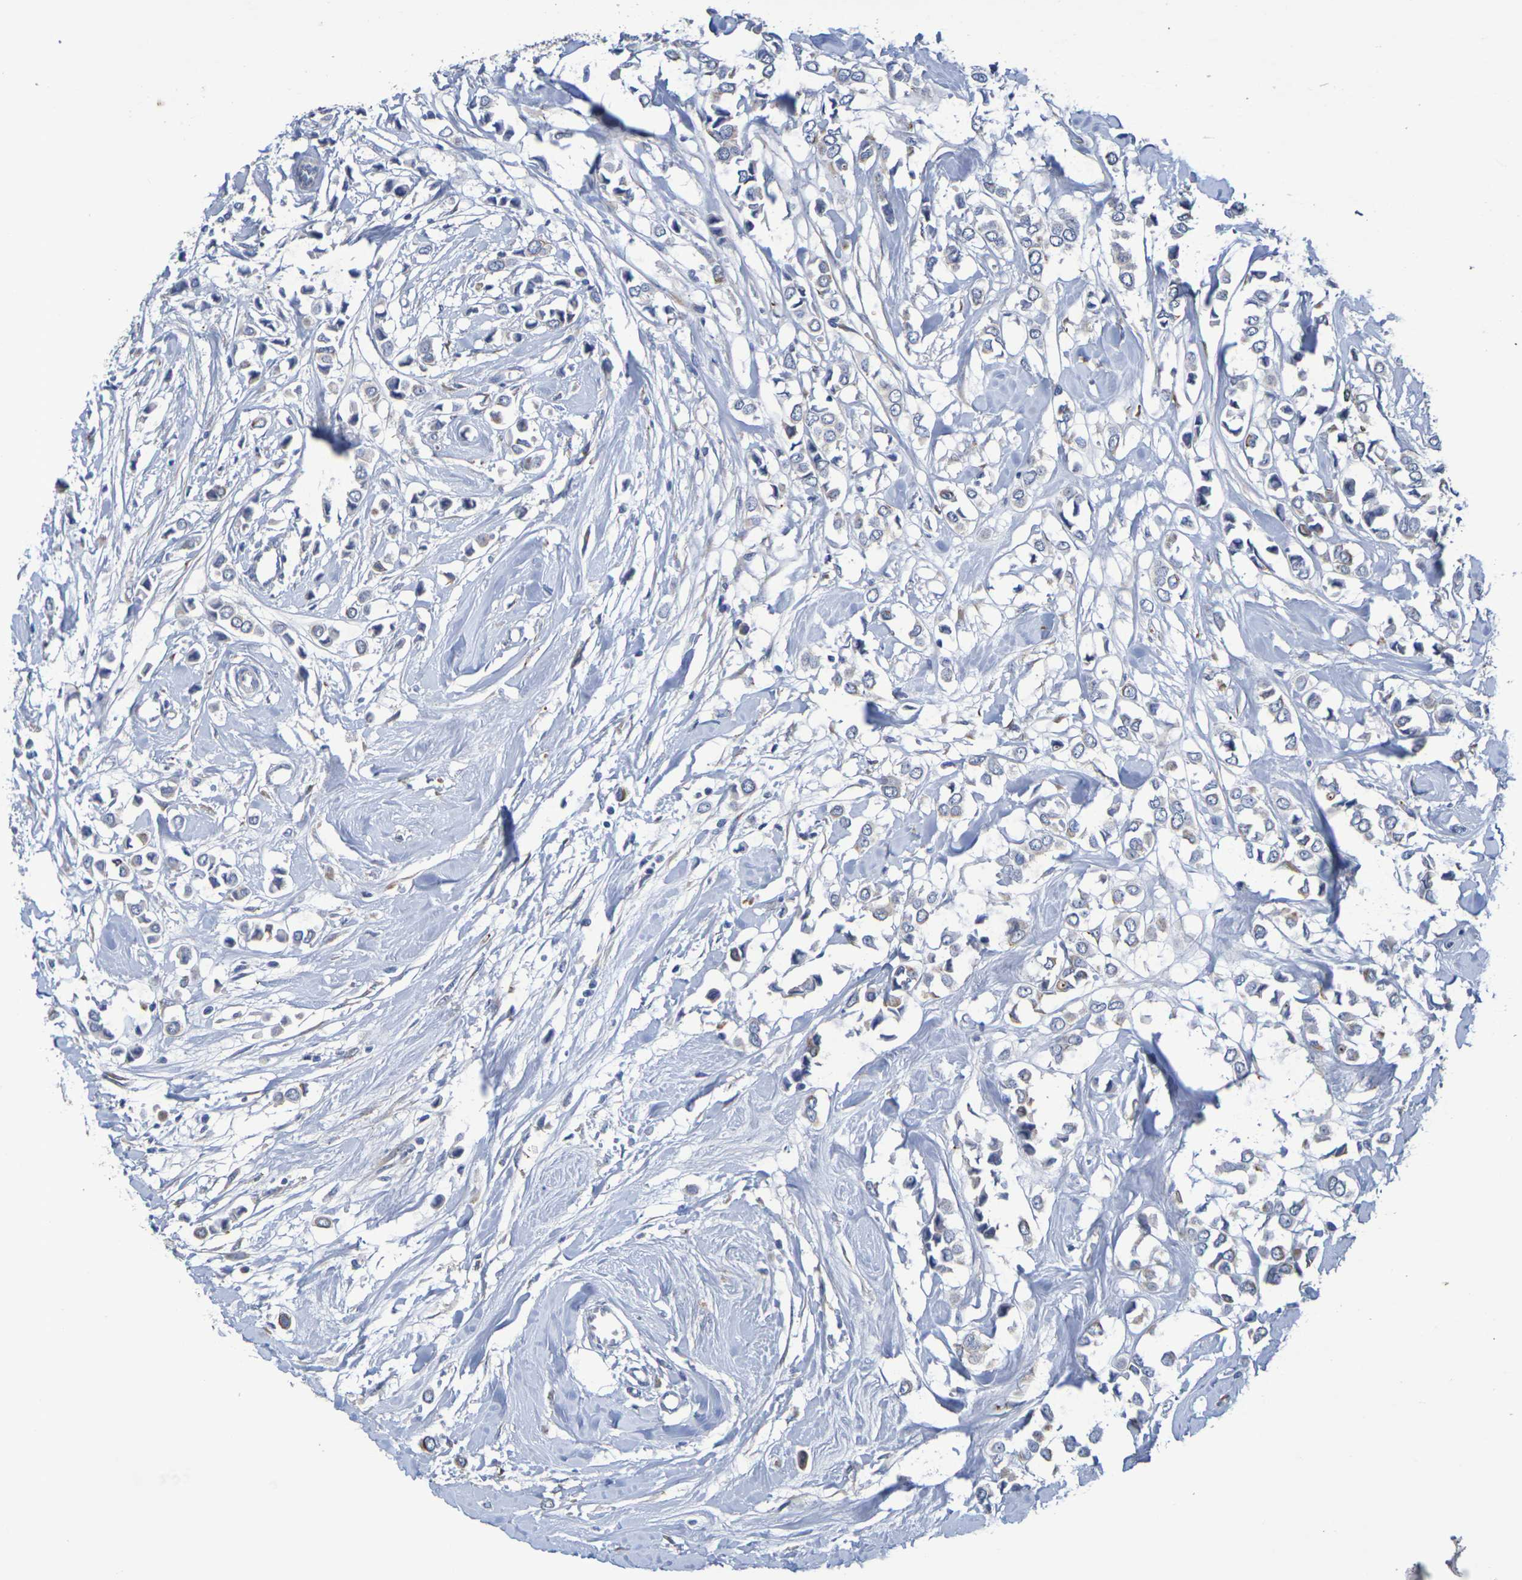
{"staining": {"intensity": "weak", "quantity": "25%-75%", "location": "cytoplasmic/membranous"}, "tissue": "breast cancer", "cell_type": "Tumor cells", "image_type": "cancer", "snomed": [{"axis": "morphology", "description": "Lobular carcinoma"}, {"axis": "topography", "description": "Breast"}], "caption": "Tumor cells exhibit low levels of weak cytoplasmic/membranous expression in approximately 25%-75% of cells in human breast lobular carcinoma. (DAB IHC, brown staining for protein, blue staining for nuclei).", "gene": "SDC4", "patient": {"sex": "female", "age": 51}}